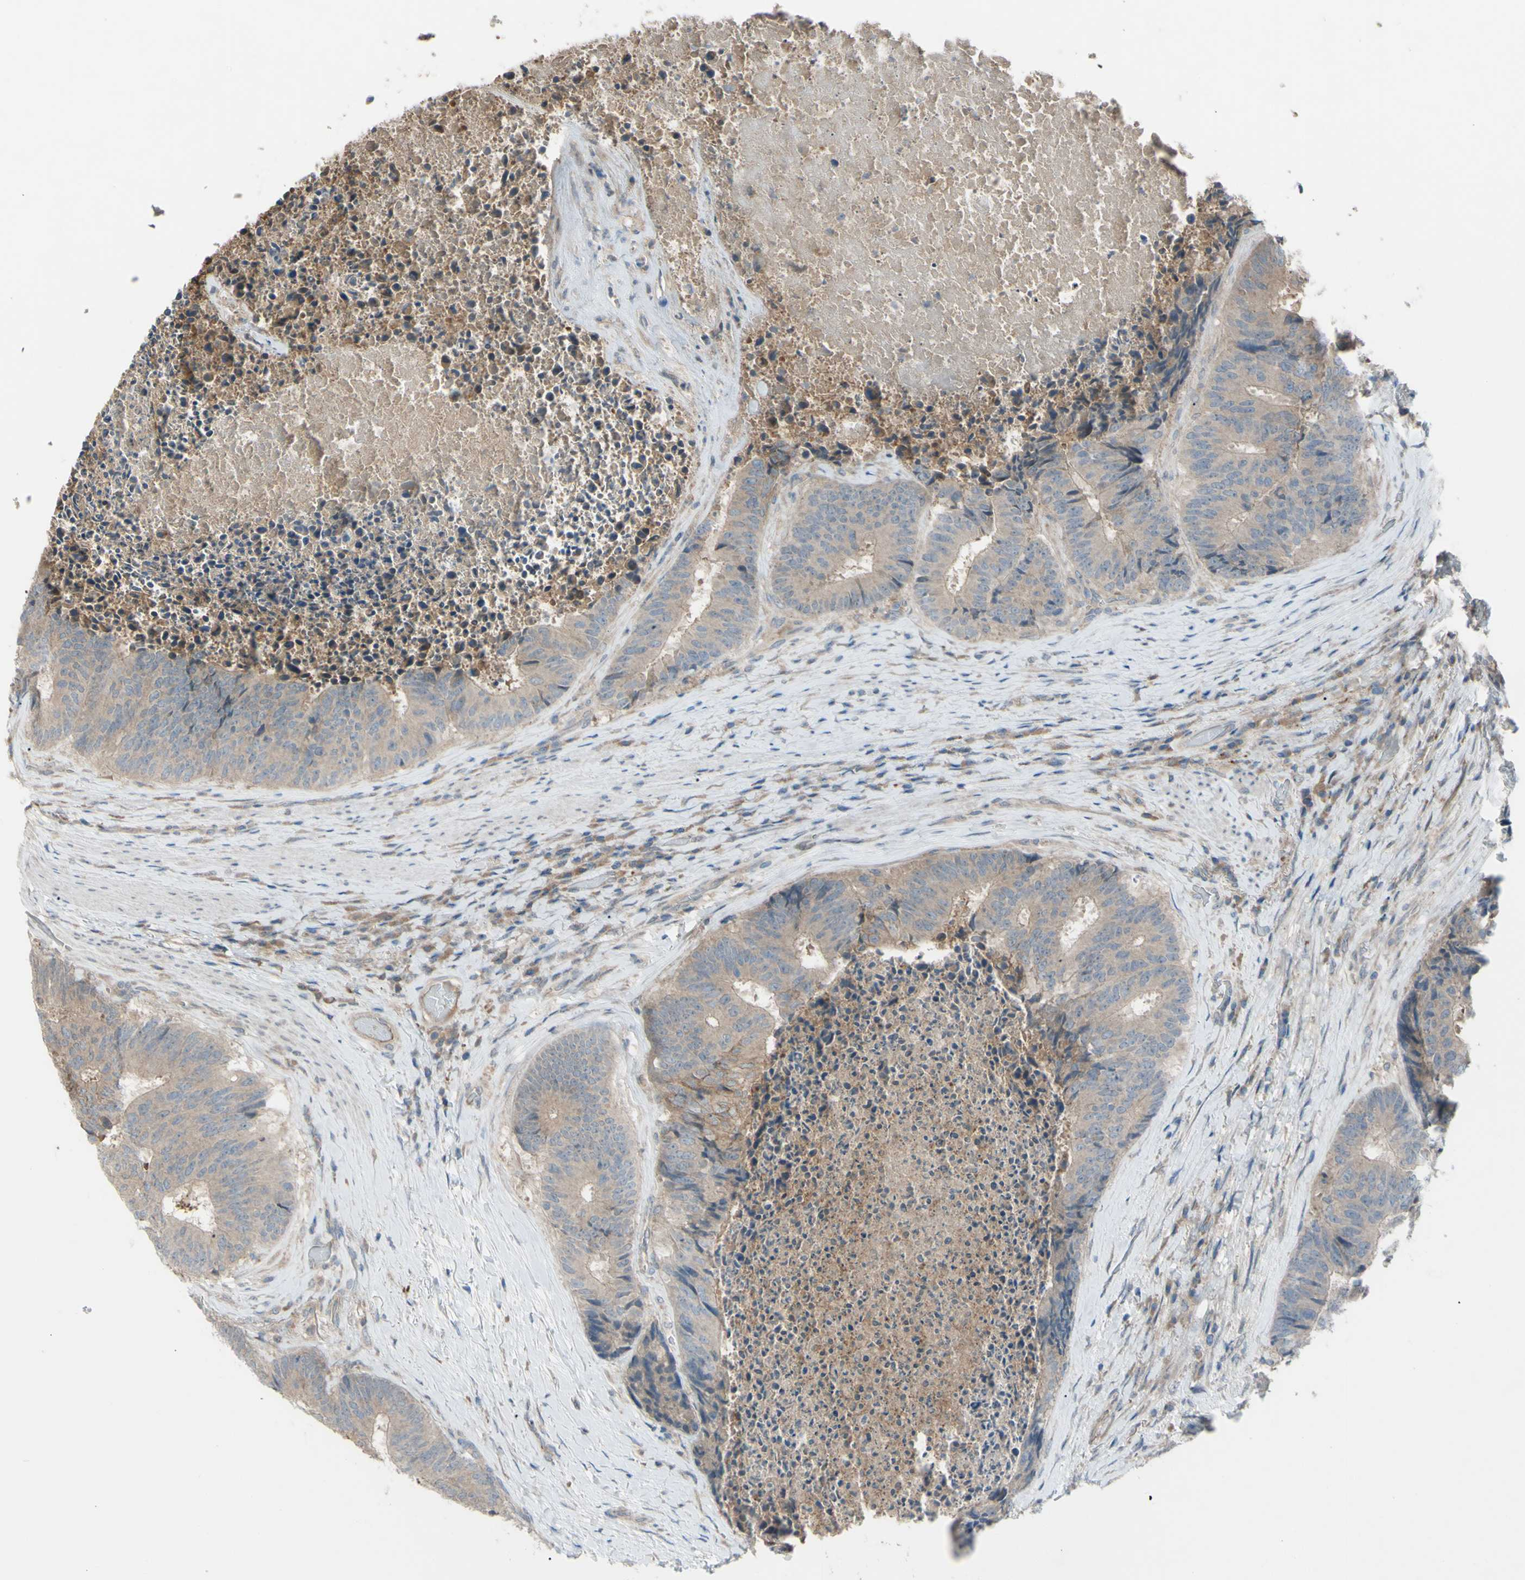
{"staining": {"intensity": "weak", "quantity": ">75%", "location": "cytoplasmic/membranous"}, "tissue": "colorectal cancer", "cell_type": "Tumor cells", "image_type": "cancer", "snomed": [{"axis": "morphology", "description": "Adenocarcinoma, NOS"}, {"axis": "topography", "description": "Rectum"}], "caption": "Colorectal adenocarcinoma stained with a brown dye demonstrates weak cytoplasmic/membranous positive positivity in about >75% of tumor cells.", "gene": "AFP", "patient": {"sex": "male", "age": 72}}